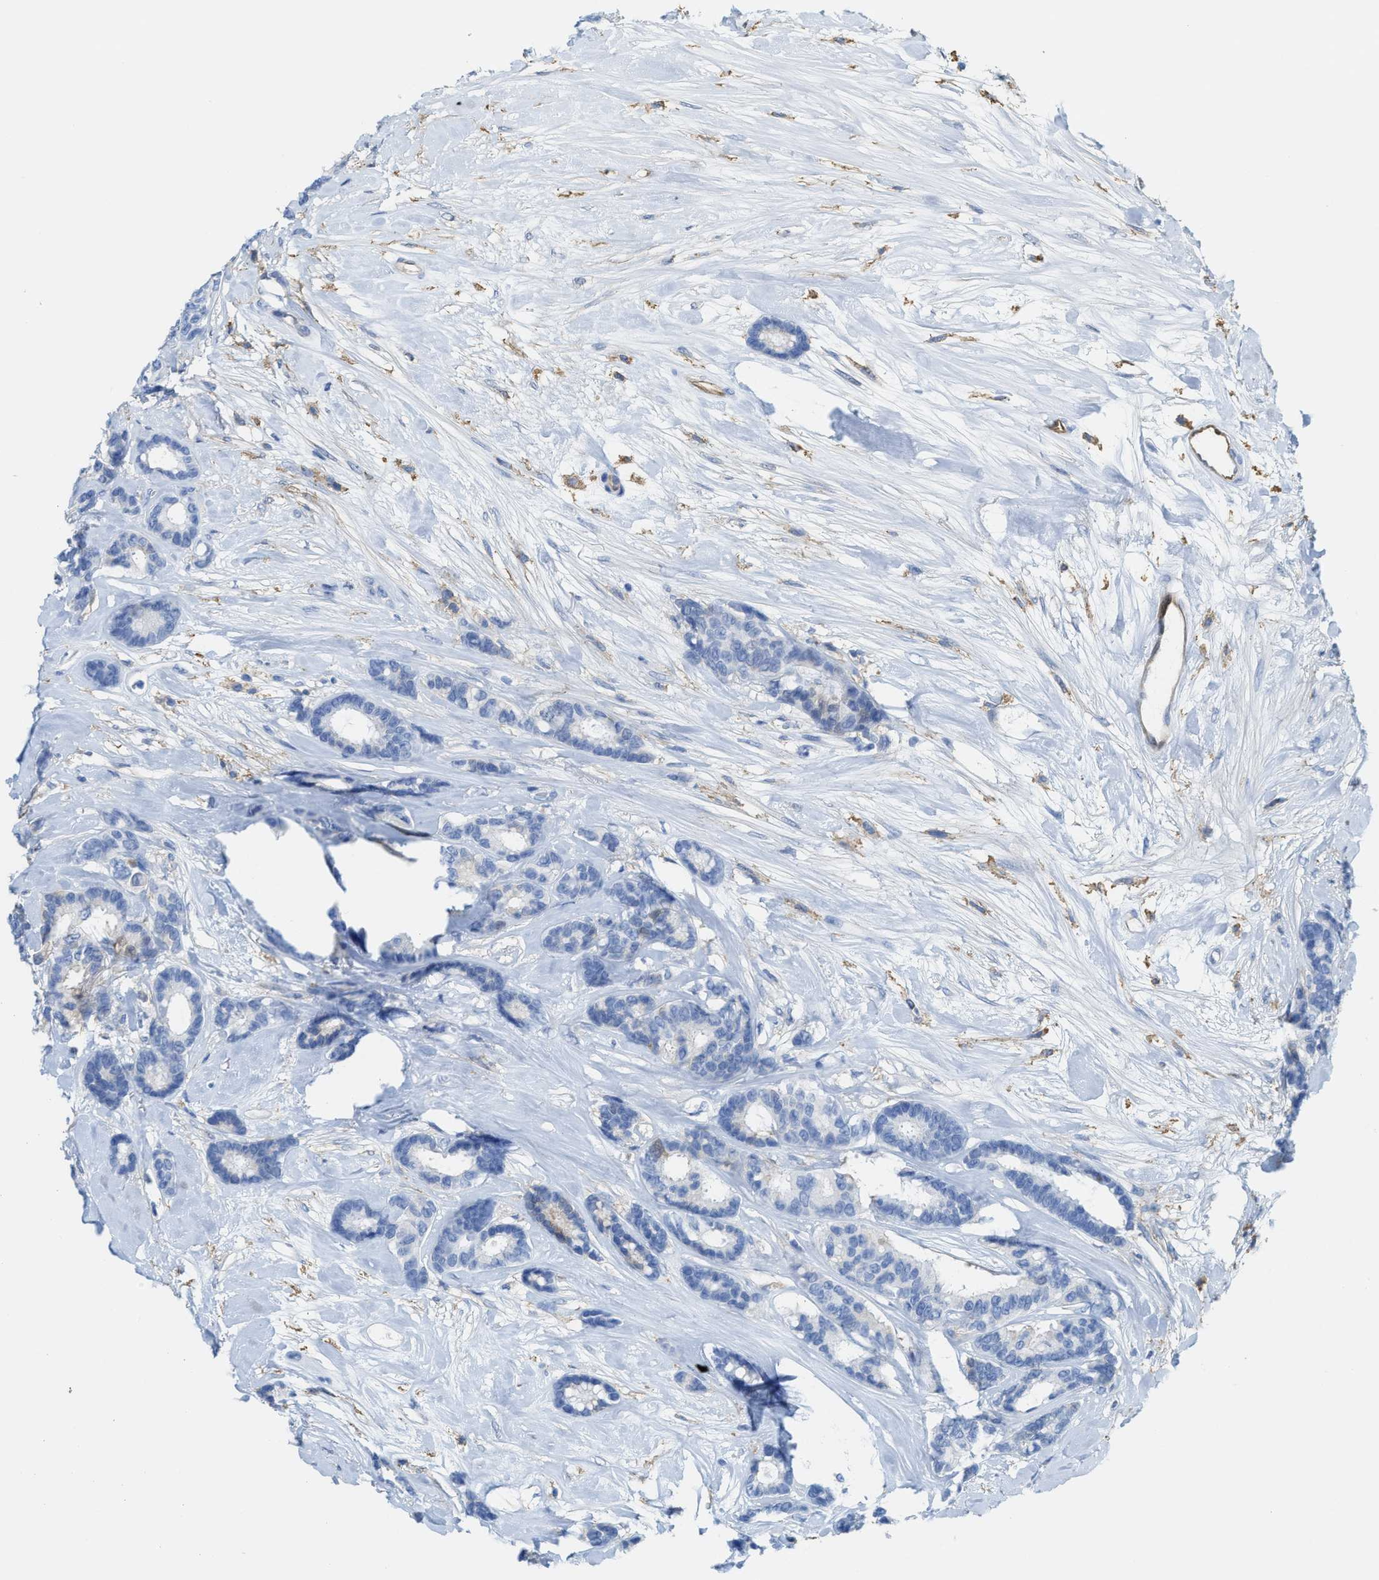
{"staining": {"intensity": "negative", "quantity": "none", "location": "none"}, "tissue": "breast cancer", "cell_type": "Tumor cells", "image_type": "cancer", "snomed": [{"axis": "morphology", "description": "Duct carcinoma"}, {"axis": "topography", "description": "Breast"}], "caption": "This is an IHC image of infiltrating ductal carcinoma (breast). There is no expression in tumor cells.", "gene": "ASS1", "patient": {"sex": "female", "age": 87}}